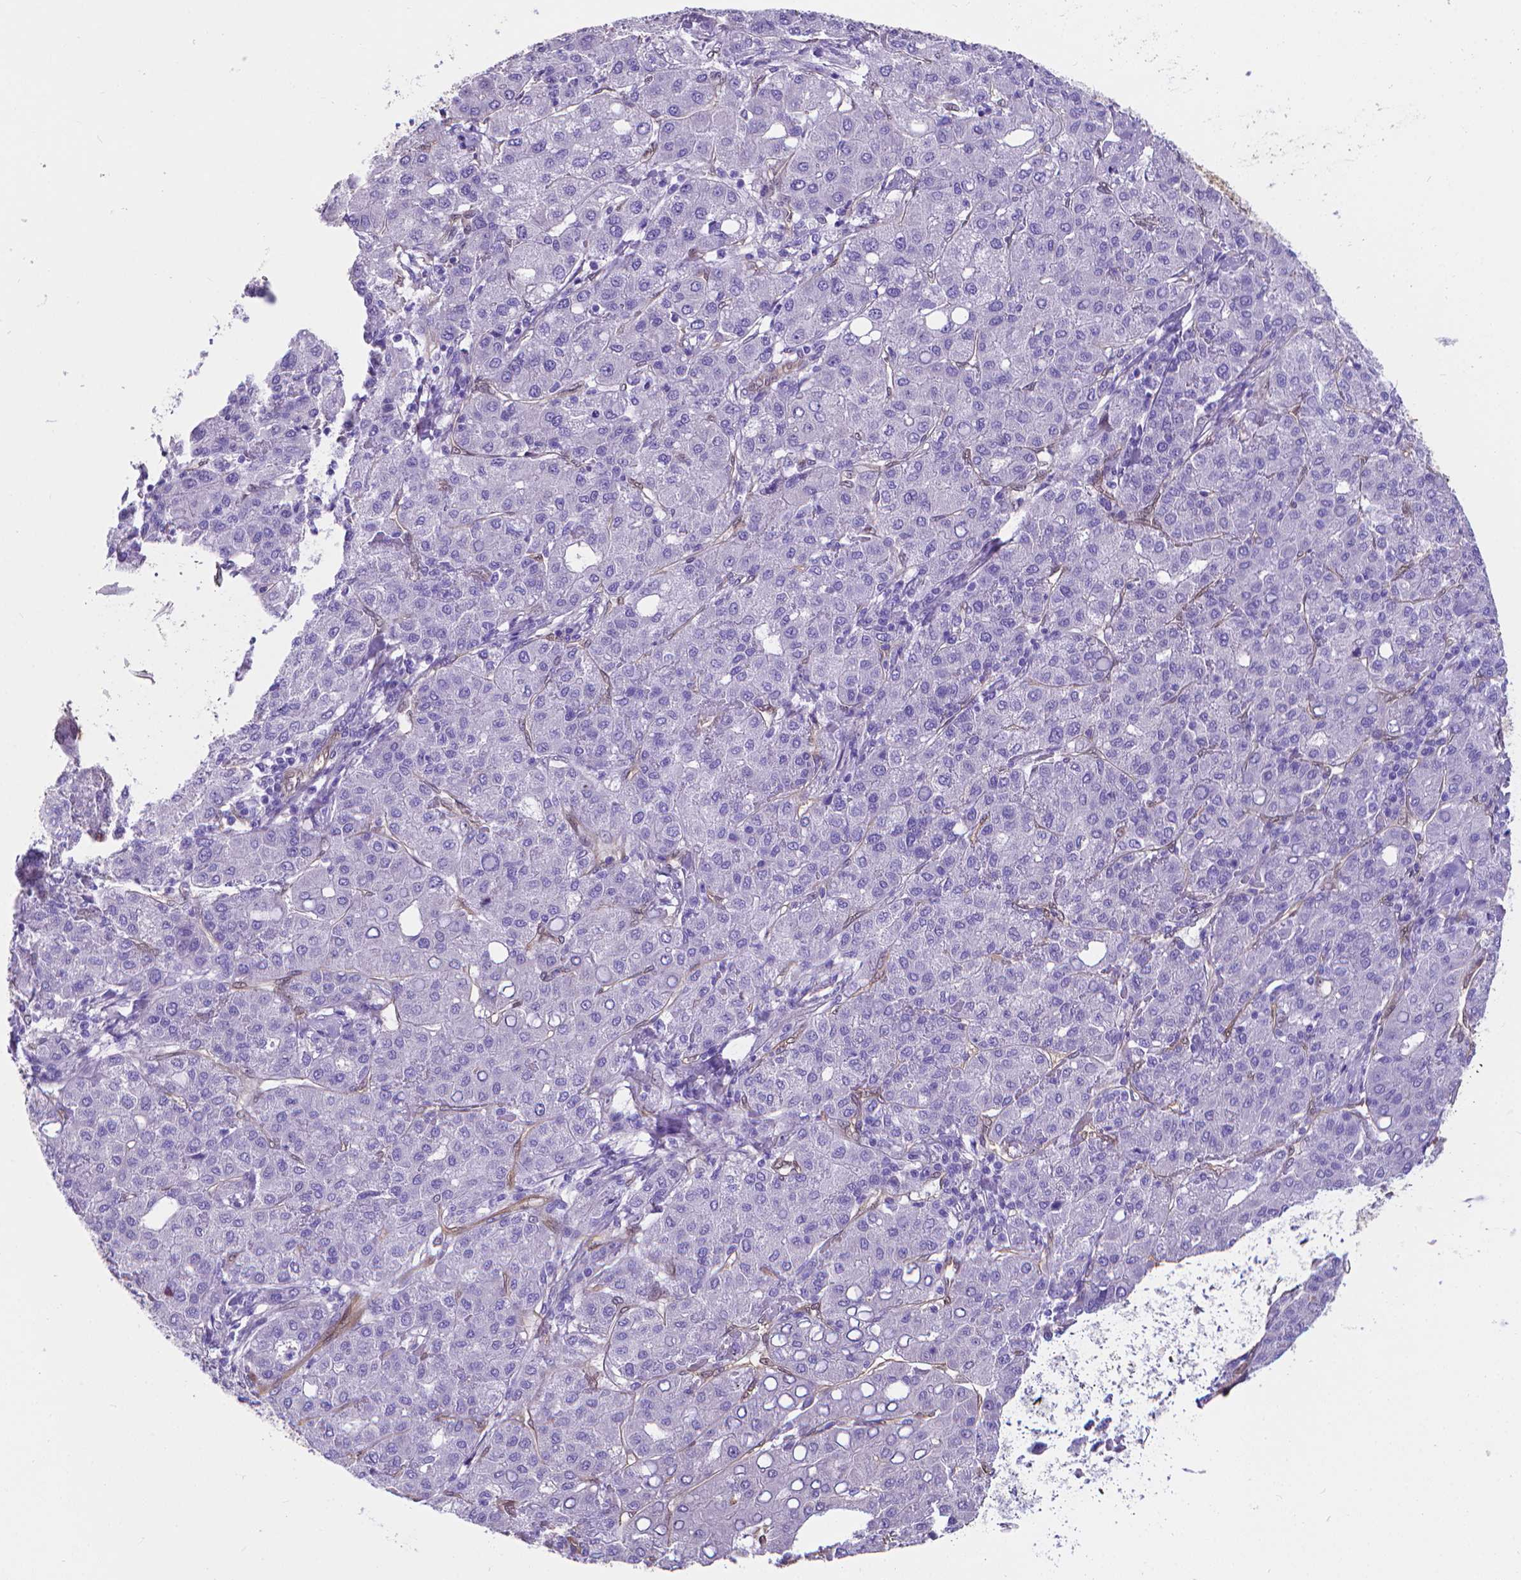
{"staining": {"intensity": "negative", "quantity": "none", "location": "none"}, "tissue": "liver cancer", "cell_type": "Tumor cells", "image_type": "cancer", "snomed": [{"axis": "morphology", "description": "Carcinoma, Hepatocellular, NOS"}, {"axis": "topography", "description": "Liver"}], "caption": "The micrograph shows no staining of tumor cells in liver cancer (hepatocellular carcinoma). (Stains: DAB (3,3'-diaminobenzidine) immunohistochemistry with hematoxylin counter stain, Microscopy: brightfield microscopy at high magnification).", "gene": "CLIC4", "patient": {"sex": "male", "age": 65}}